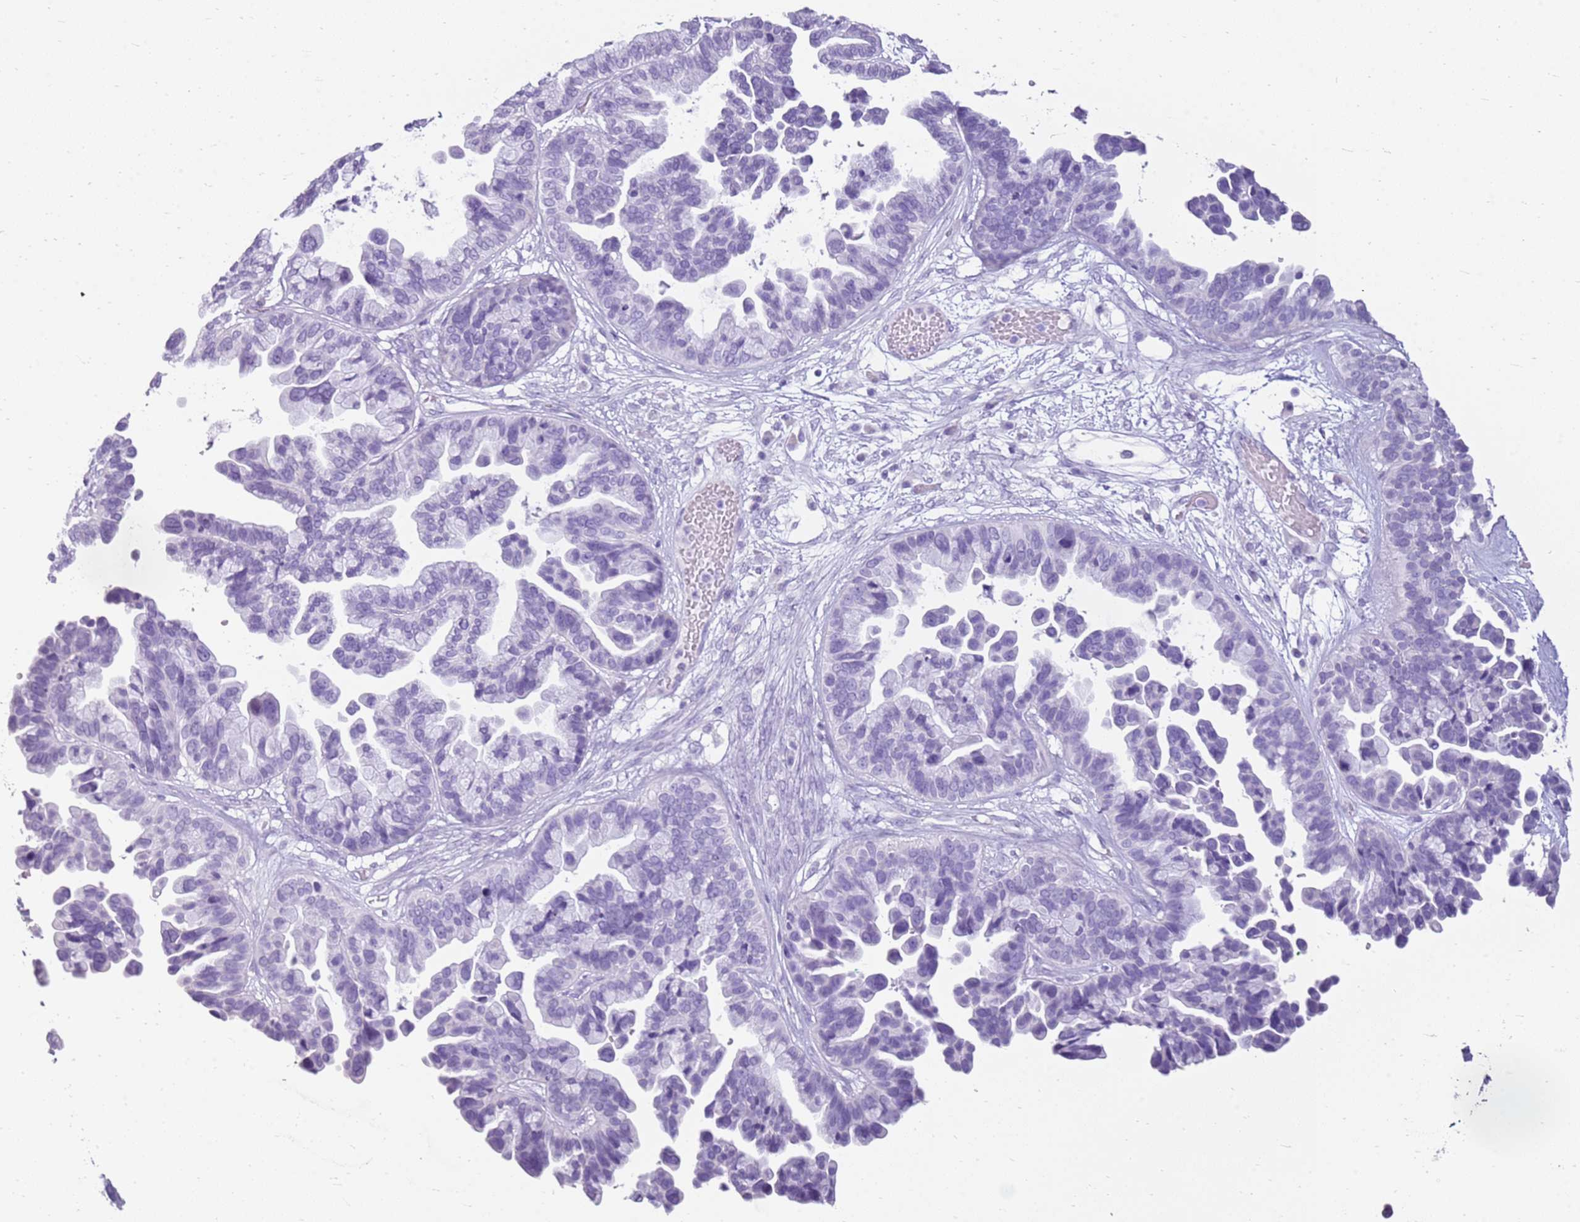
{"staining": {"intensity": "negative", "quantity": "none", "location": "none"}, "tissue": "ovarian cancer", "cell_type": "Tumor cells", "image_type": "cancer", "snomed": [{"axis": "morphology", "description": "Cystadenocarcinoma, serous, NOS"}, {"axis": "topography", "description": "Ovary"}], "caption": "The photomicrograph reveals no significant expression in tumor cells of ovarian serous cystadenocarcinoma.", "gene": "CA8", "patient": {"sex": "female", "age": 56}}